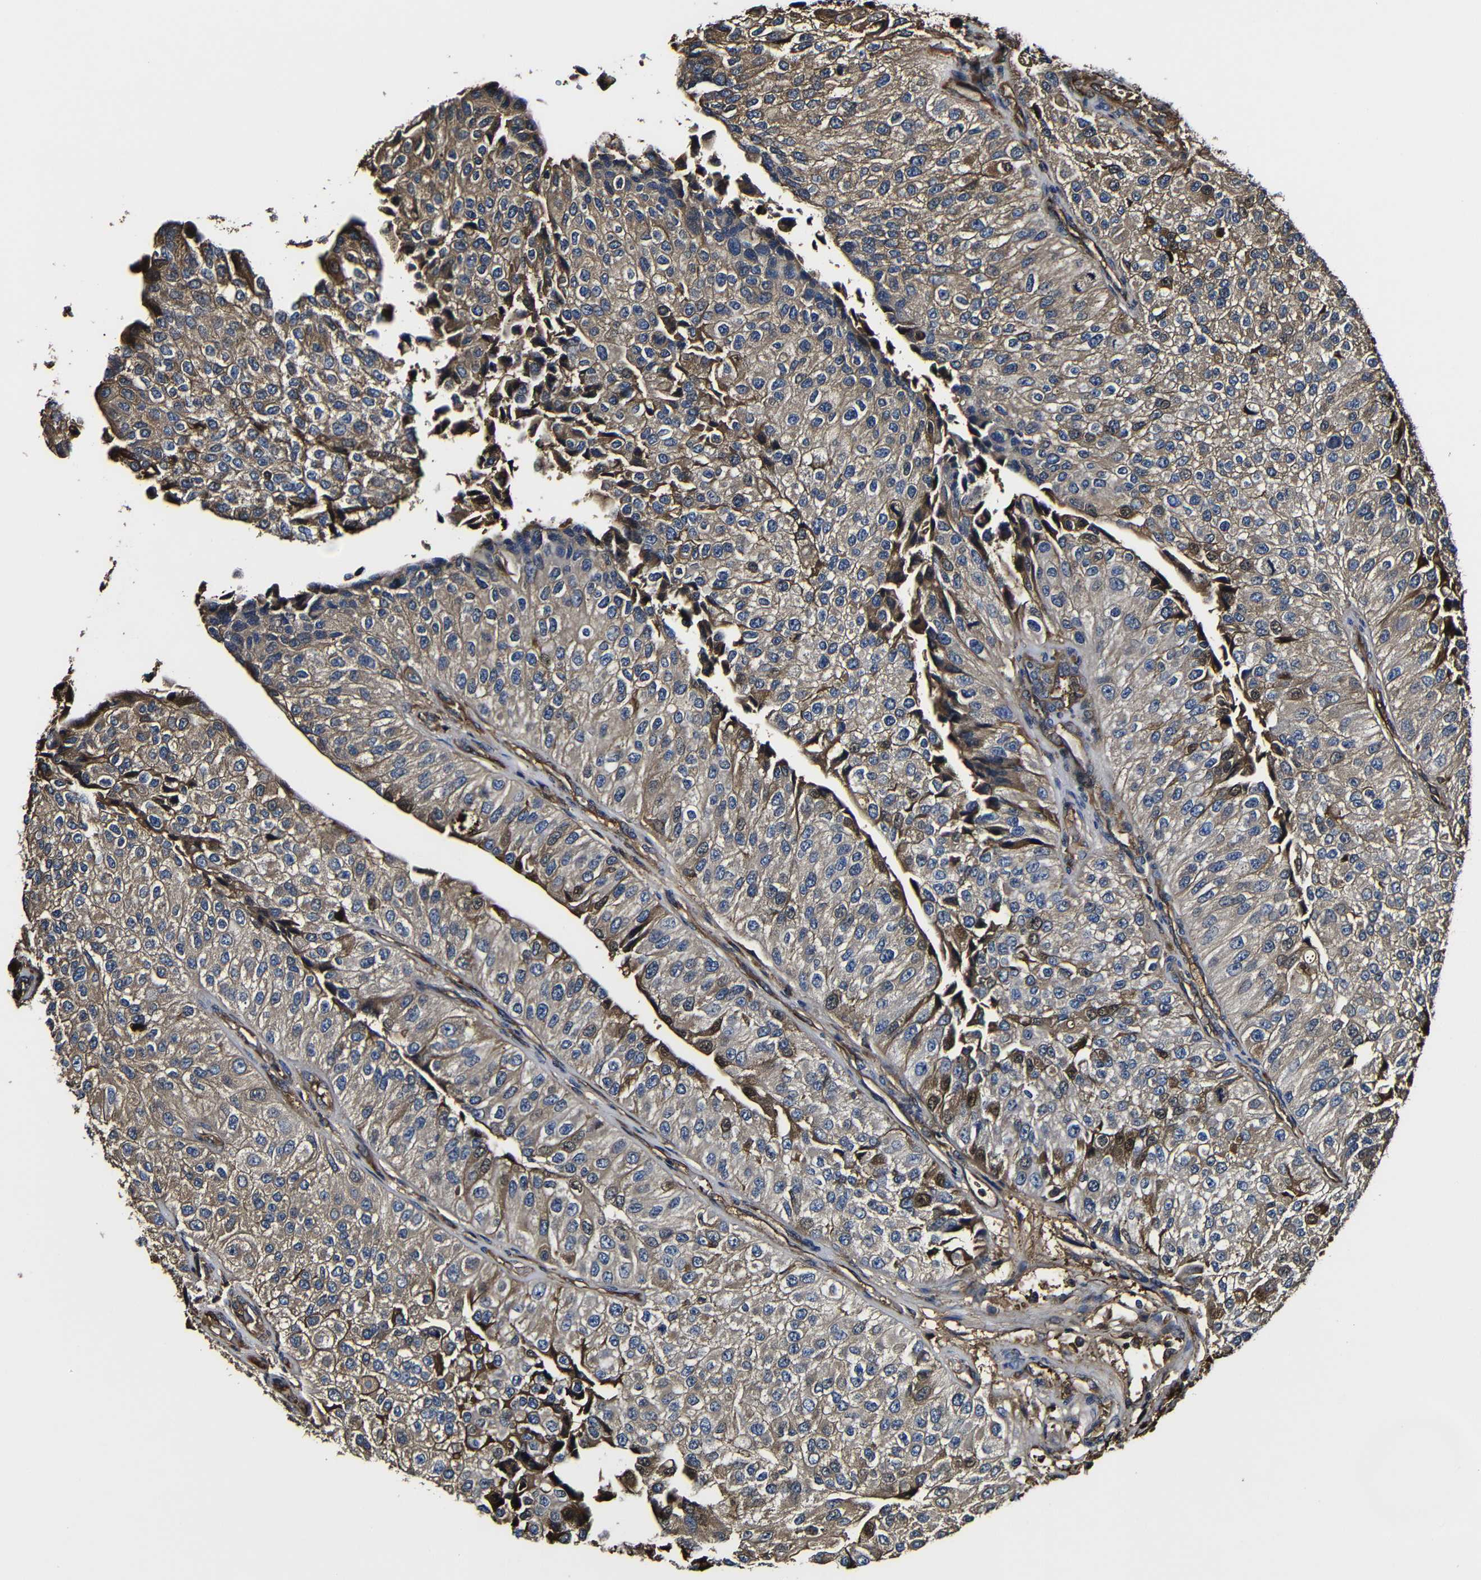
{"staining": {"intensity": "moderate", "quantity": ">75%", "location": "cytoplasmic/membranous"}, "tissue": "urothelial cancer", "cell_type": "Tumor cells", "image_type": "cancer", "snomed": [{"axis": "morphology", "description": "Urothelial carcinoma, High grade"}, {"axis": "topography", "description": "Kidney"}, {"axis": "topography", "description": "Urinary bladder"}], "caption": "Immunohistochemical staining of high-grade urothelial carcinoma demonstrates medium levels of moderate cytoplasmic/membranous protein staining in about >75% of tumor cells.", "gene": "MSN", "patient": {"sex": "male", "age": 77}}